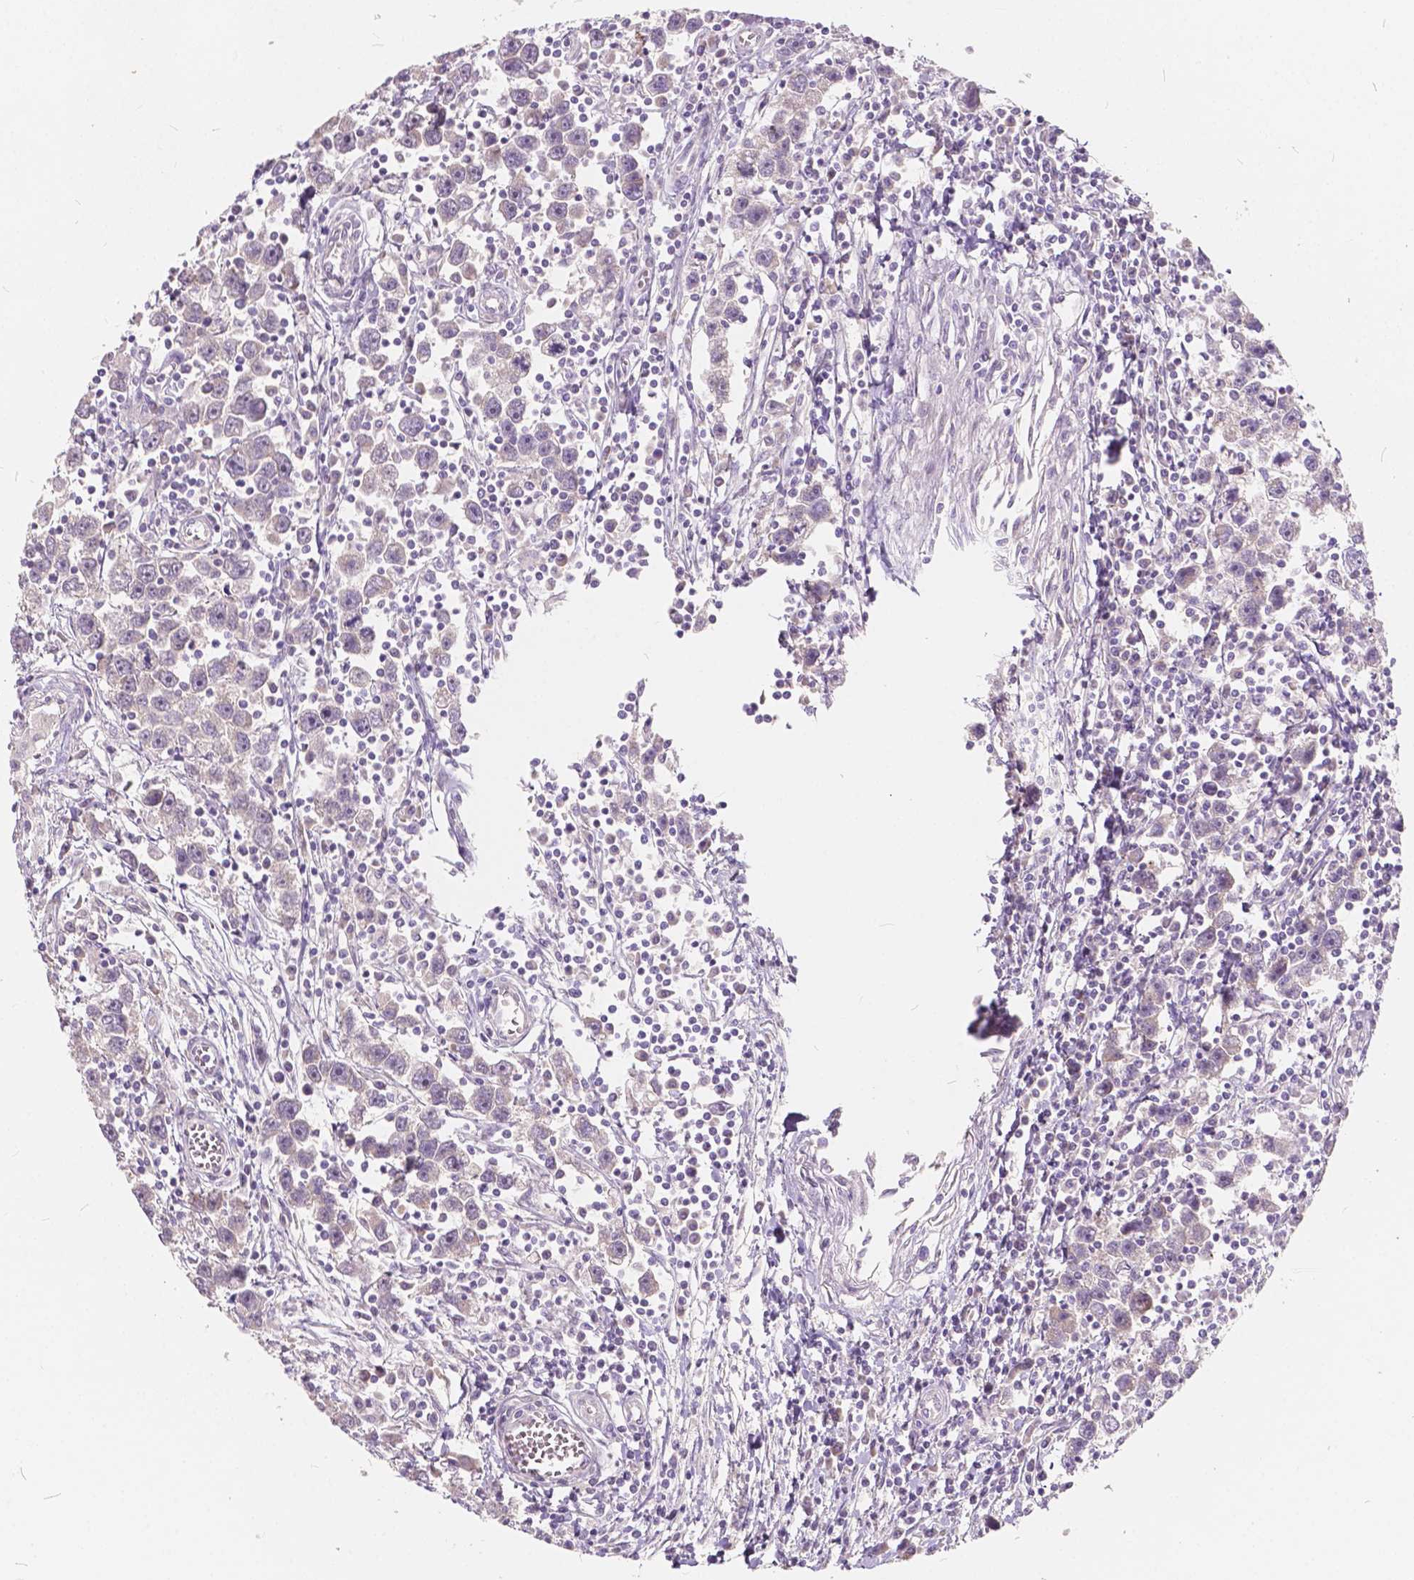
{"staining": {"intensity": "negative", "quantity": "none", "location": "none"}, "tissue": "testis cancer", "cell_type": "Tumor cells", "image_type": "cancer", "snomed": [{"axis": "morphology", "description": "Seminoma, NOS"}, {"axis": "topography", "description": "Testis"}], "caption": "The immunohistochemistry image has no significant positivity in tumor cells of testis cancer tissue.", "gene": "SLC7A8", "patient": {"sex": "male", "age": 30}}